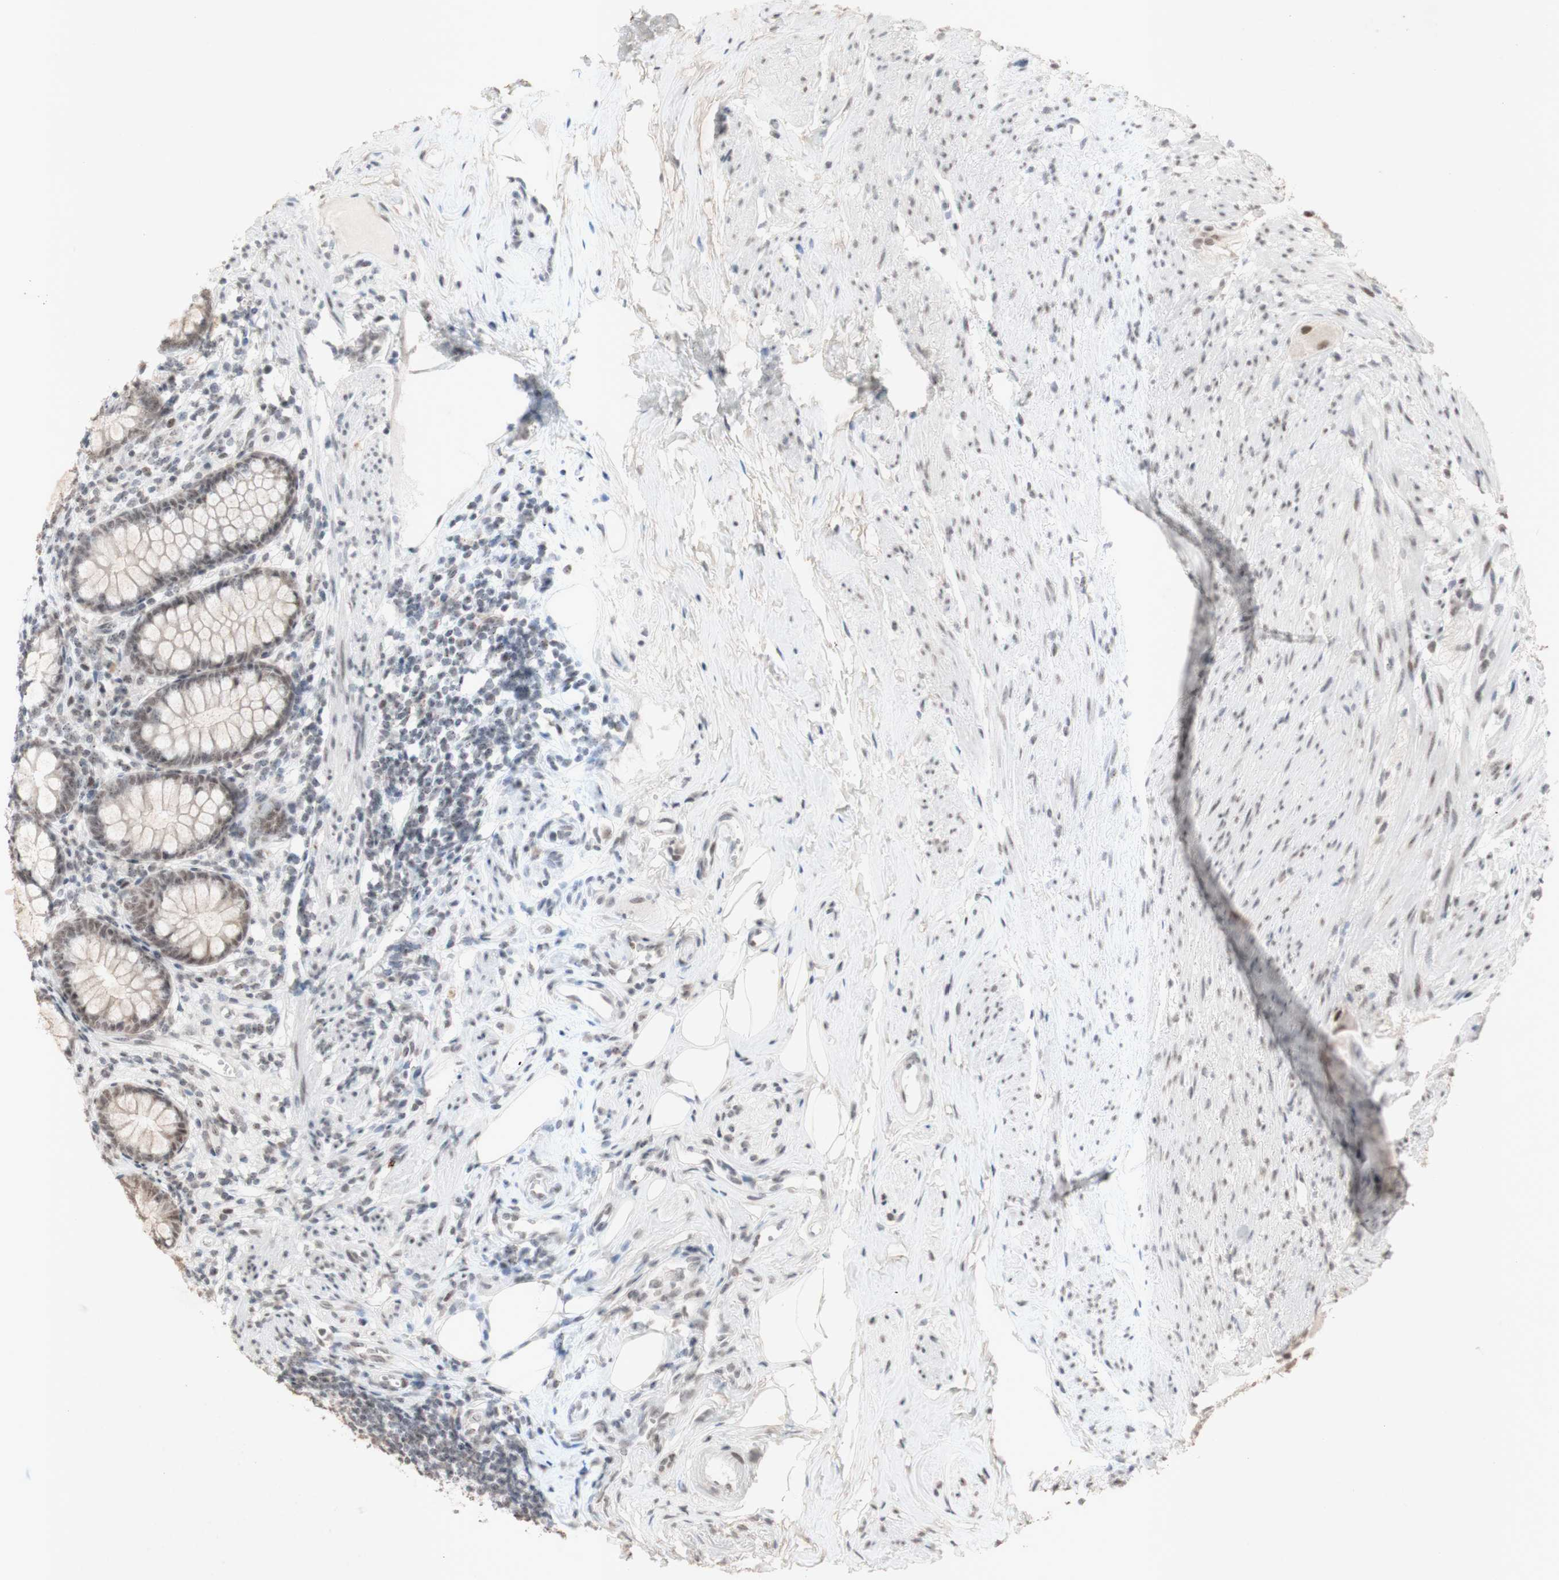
{"staining": {"intensity": "weak", "quantity": ">75%", "location": "cytoplasmic/membranous,nuclear"}, "tissue": "appendix", "cell_type": "Glandular cells", "image_type": "normal", "snomed": [{"axis": "morphology", "description": "Normal tissue, NOS"}, {"axis": "topography", "description": "Appendix"}], "caption": "High-magnification brightfield microscopy of benign appendix stained with DAB (3,3'-diaminobenzidine) (brown) and counterstained with hematoxylin (blue). glandular cells exhibit weak cytoplasmic/membranous,nuclear expression is seen in about>75% of cells.", "gene": "CENPB", "patient": {"sex": "female", "age": 77}}